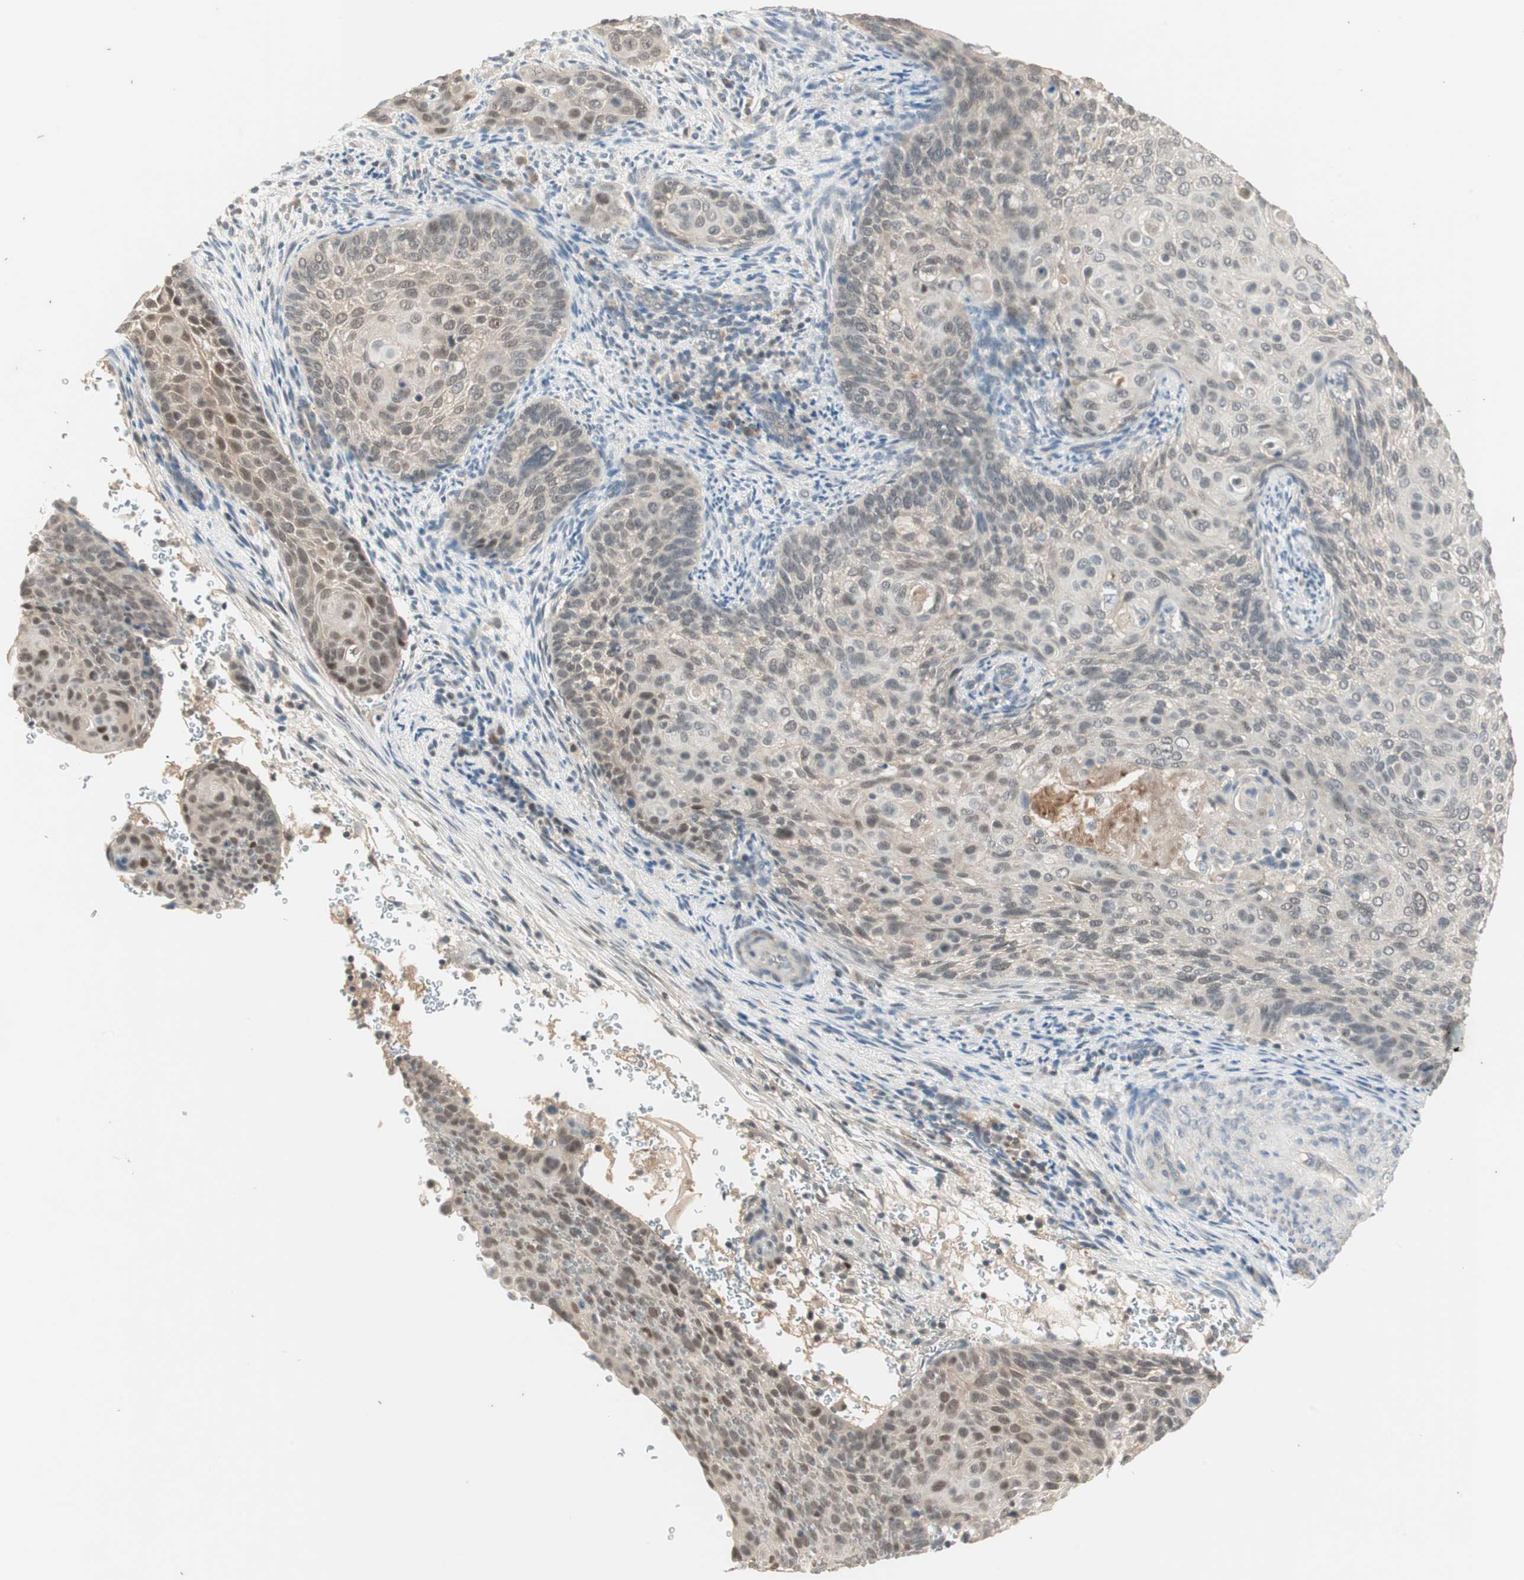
{"staining": {"intensity": "moderate", "quantity": "<25%", "location": "nuclear"}, "tissue": "cervical cancer", "cell_type": "Tumor cells", "image_type": "cancer", "snomed": [{"axis": "morphology", "description": "Squamous cell carcinoma, NOS"}, {"axis": "topography", "description": "Cervix"}], "caption": "Protein staining displays moderate nuclear expression in about <25% of tumor cells in cervical cancer (squamous cell carcinoma).", "gene": "RNGTT", "patient": {"sex": "female", "age": 33}}